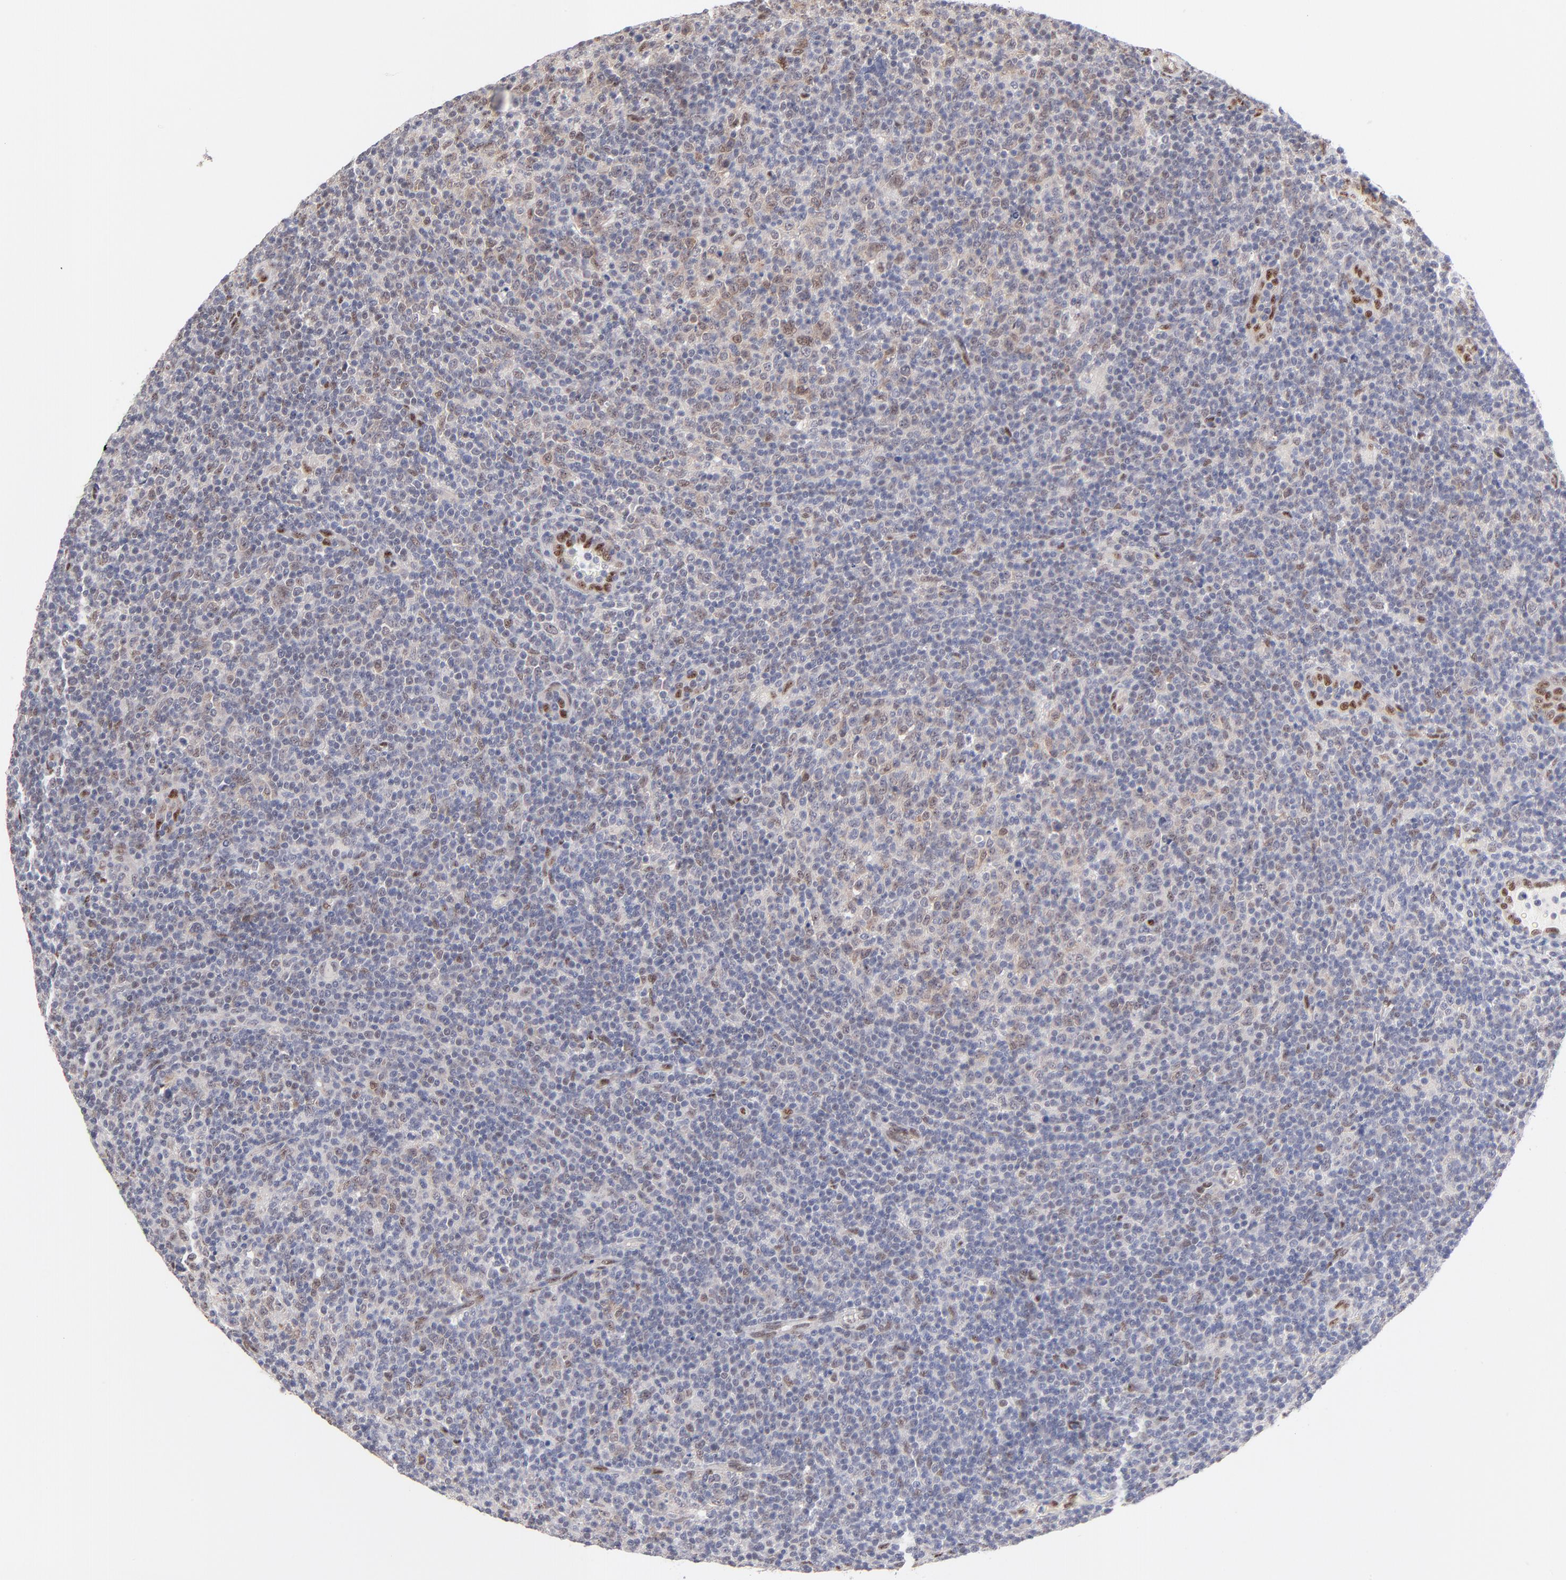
{"staining": {"intensity": "moderate", "quantity": "25%-75%", "location": "nuclear"}, "tissue": "lymphoma", "cell_type": "Tumor cells", "image_type": "cancer", "snomed": [{"axis": "morphology", "description": "Malignant lymphoma, non-Hodgkin's type, Low grade"}, {"axis": "topography", "description": "Lymph node"}], "caption": "An image showing moderate nuclear staining in about 25%-75% of tumor cells in malignant lymphoma, non-Hodgkin's type (low-grade), as visualized by brown immunohistochemical staining.", "gene": "STAT3", "patient": {"sex": "male", "age": 70}}